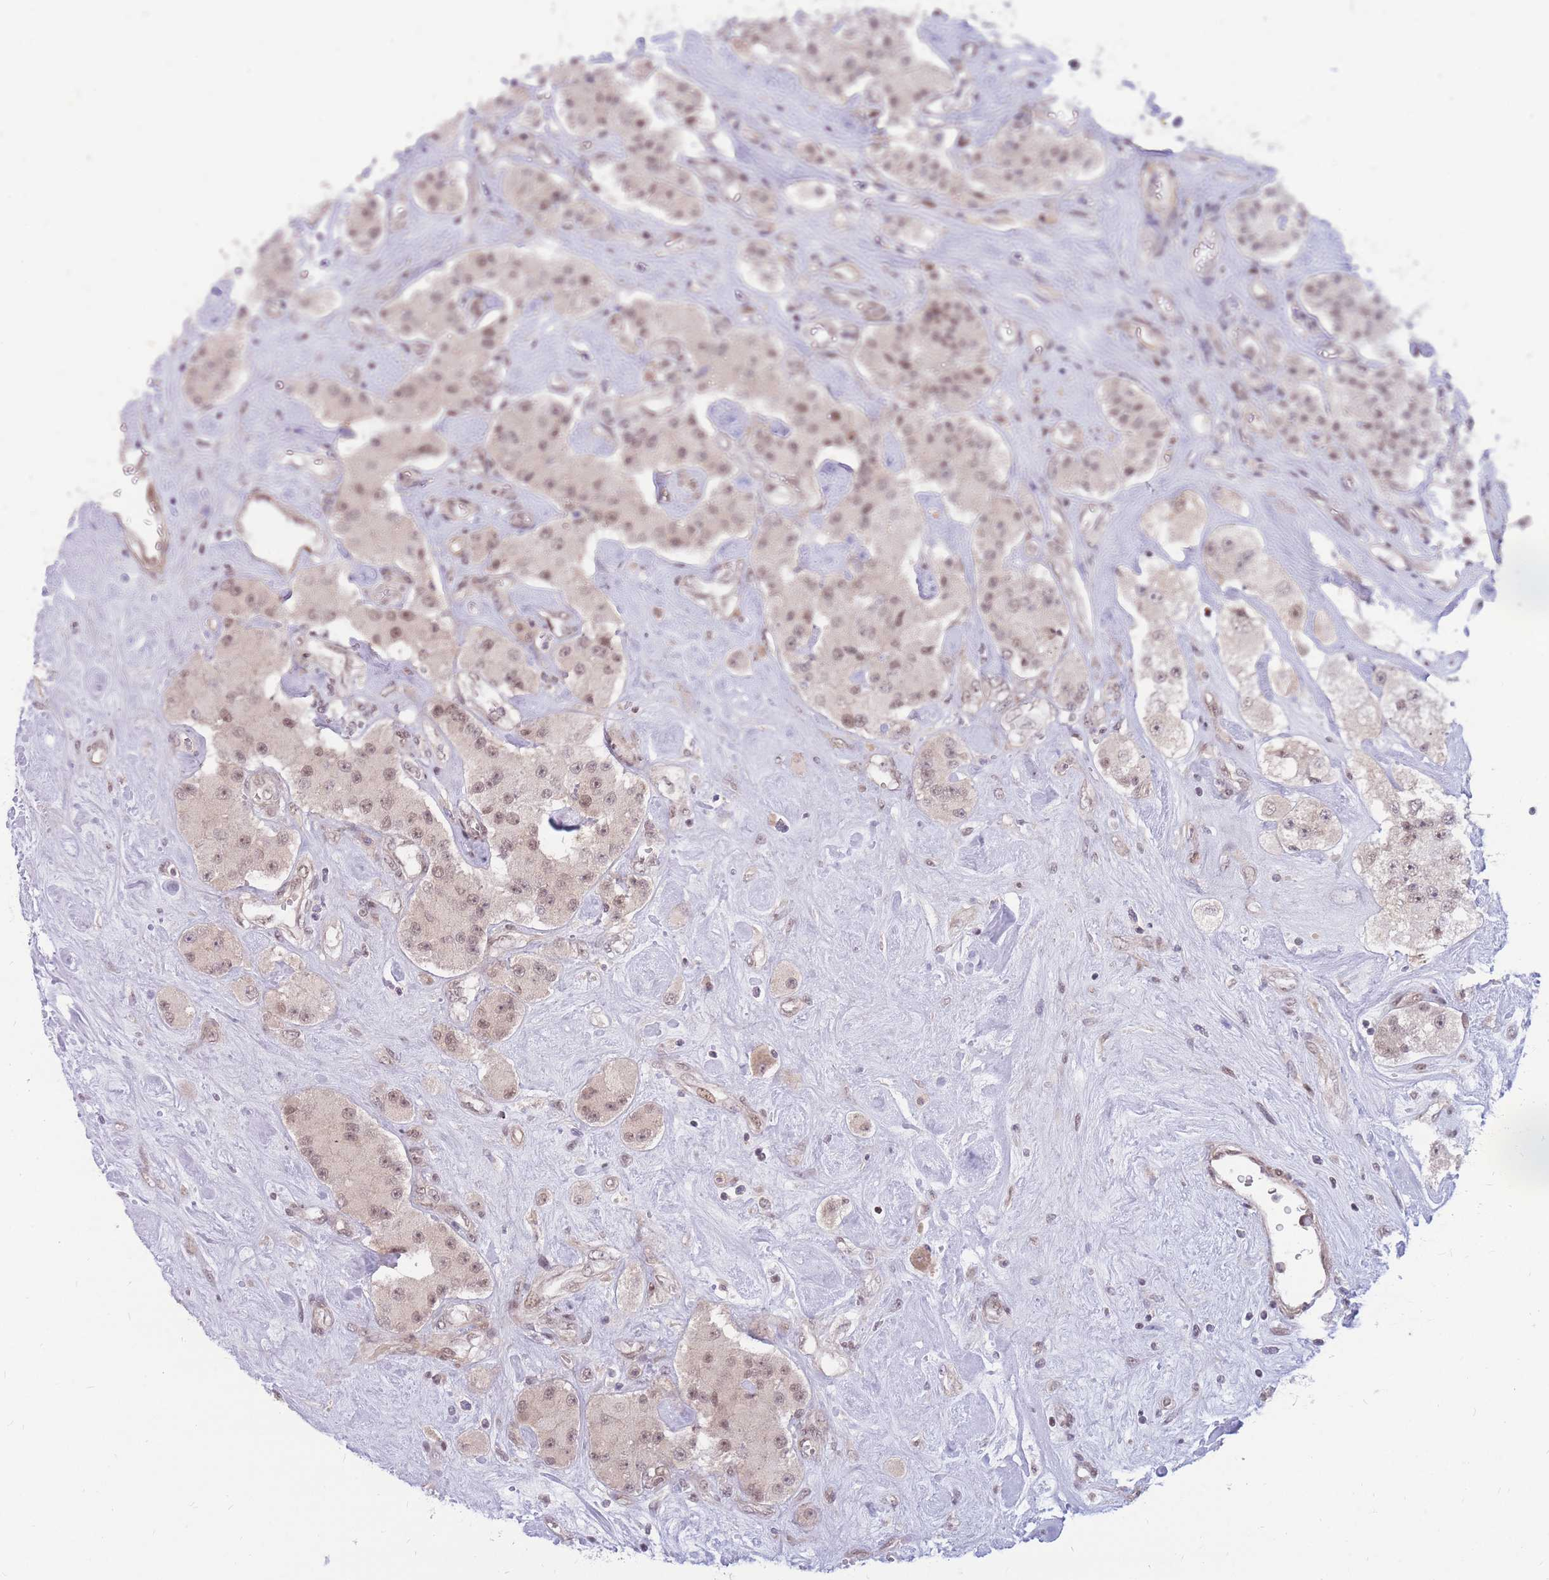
{"staining": {"intensity": "moderate", "quantity": ">75%", "location": "nuclear"}, "tissue": "carcinoid", "cell_type": "Tumor cells", "image_type": "cancer", "snomed": [{"axis": "morphology", "description": "Carcinoid, malignant, NOS"}, {"axis": "topography", "description": "Pancreas"}], "caption": "Tumor cells demonstrate medium levels of moderate nuclear positivity in approximately >75% of cells in human carcinoid.", "gene": "ERICH6B", "patient": {"sex": "male", "age": 41}}